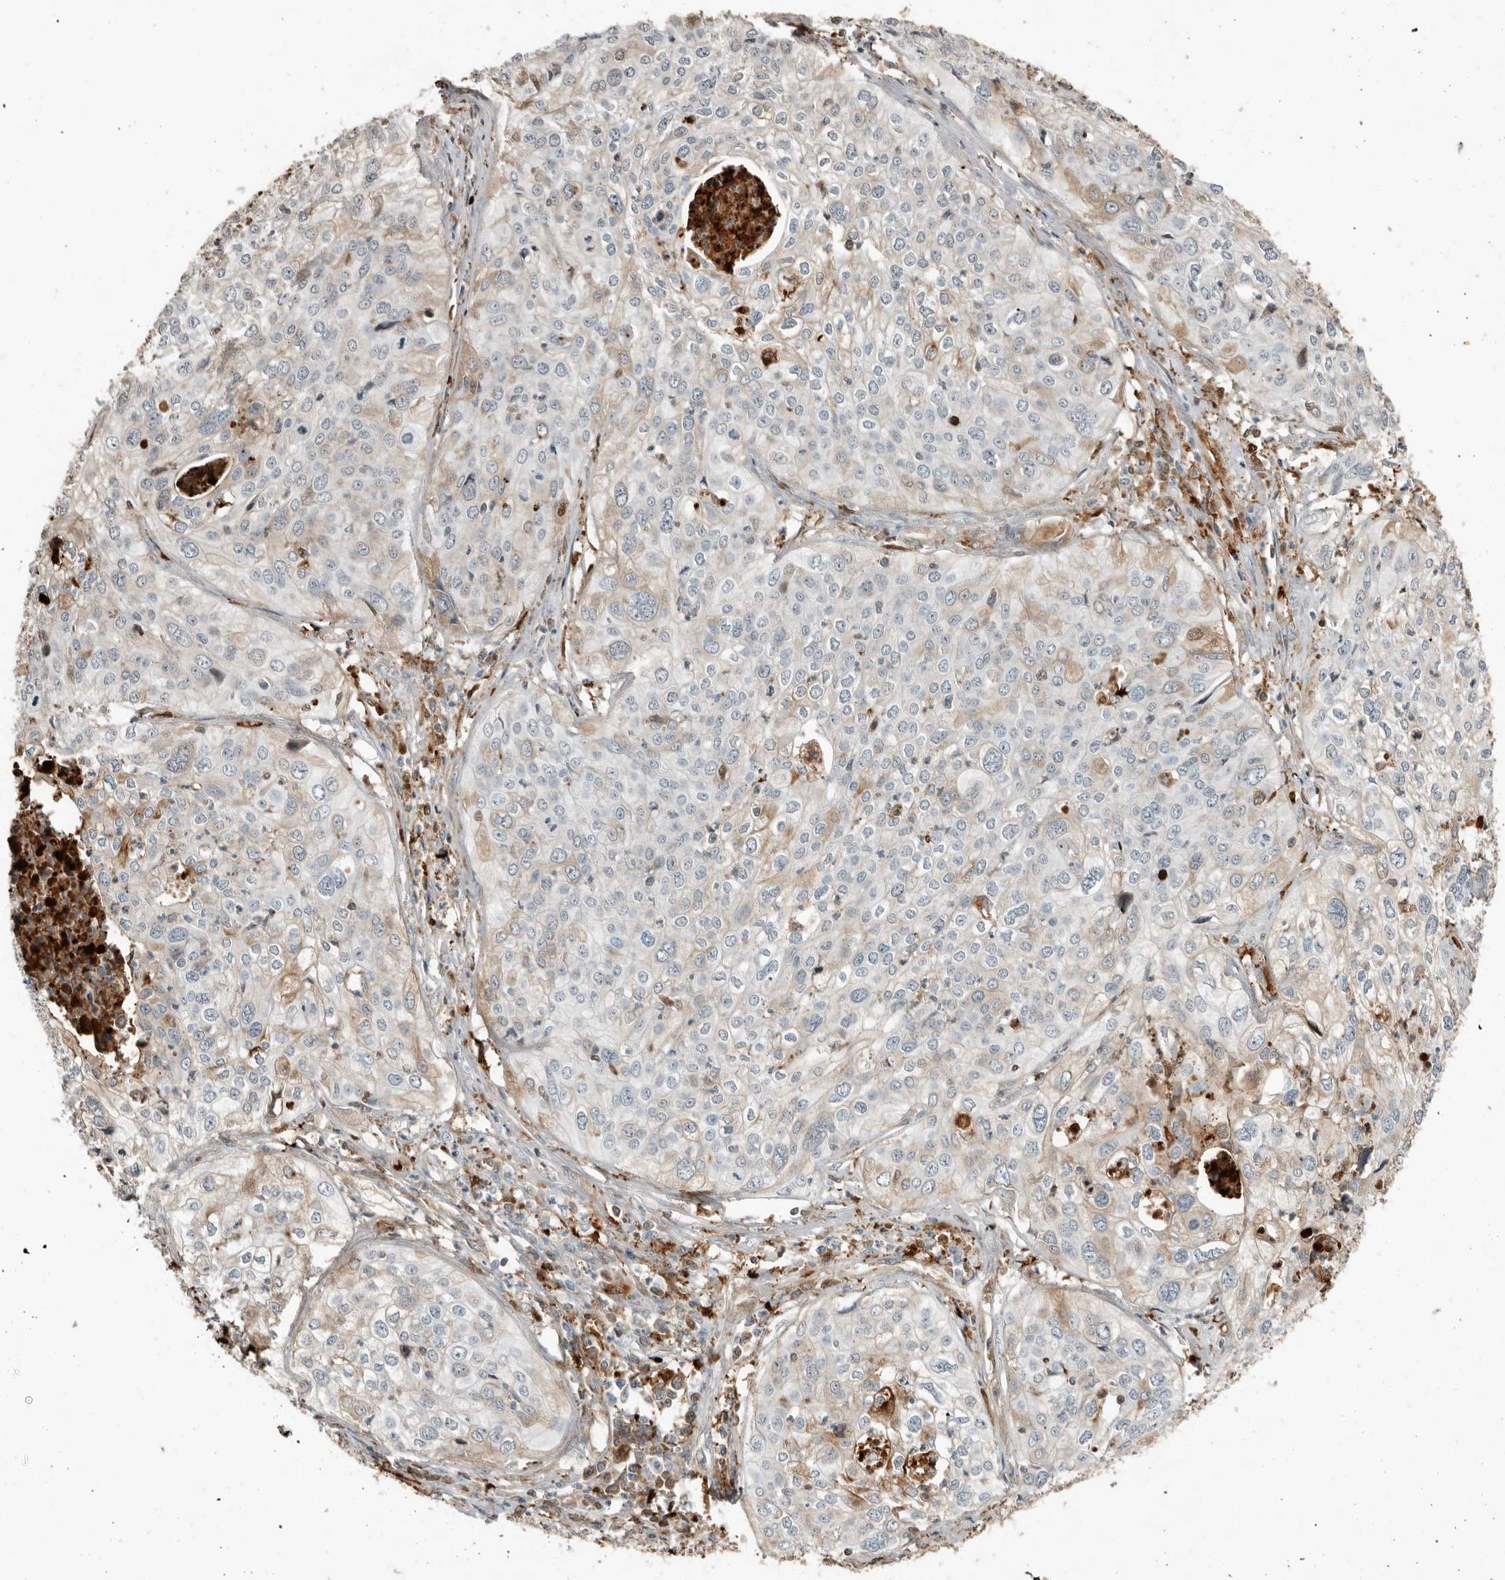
{"staining": {"intensity": "weak", "quantity": "<25%", "location": "cytoplasmic/membranous"}, "tissue": "cervical cancer", "cell_type": "Tumor cells", "image_type": "cancer", "snomed": [{"axis": "morphology", "description": "Squamous cell carcinoma, NOS"}, {"axis": "topography", "description": "Cervix"}], "caption": "Cervical cancer was stained to show a protein in brown. There is no significant staining in tumor cells.", "gene": "KLHL38", "patient": {"sex": "female", "age": 31}}